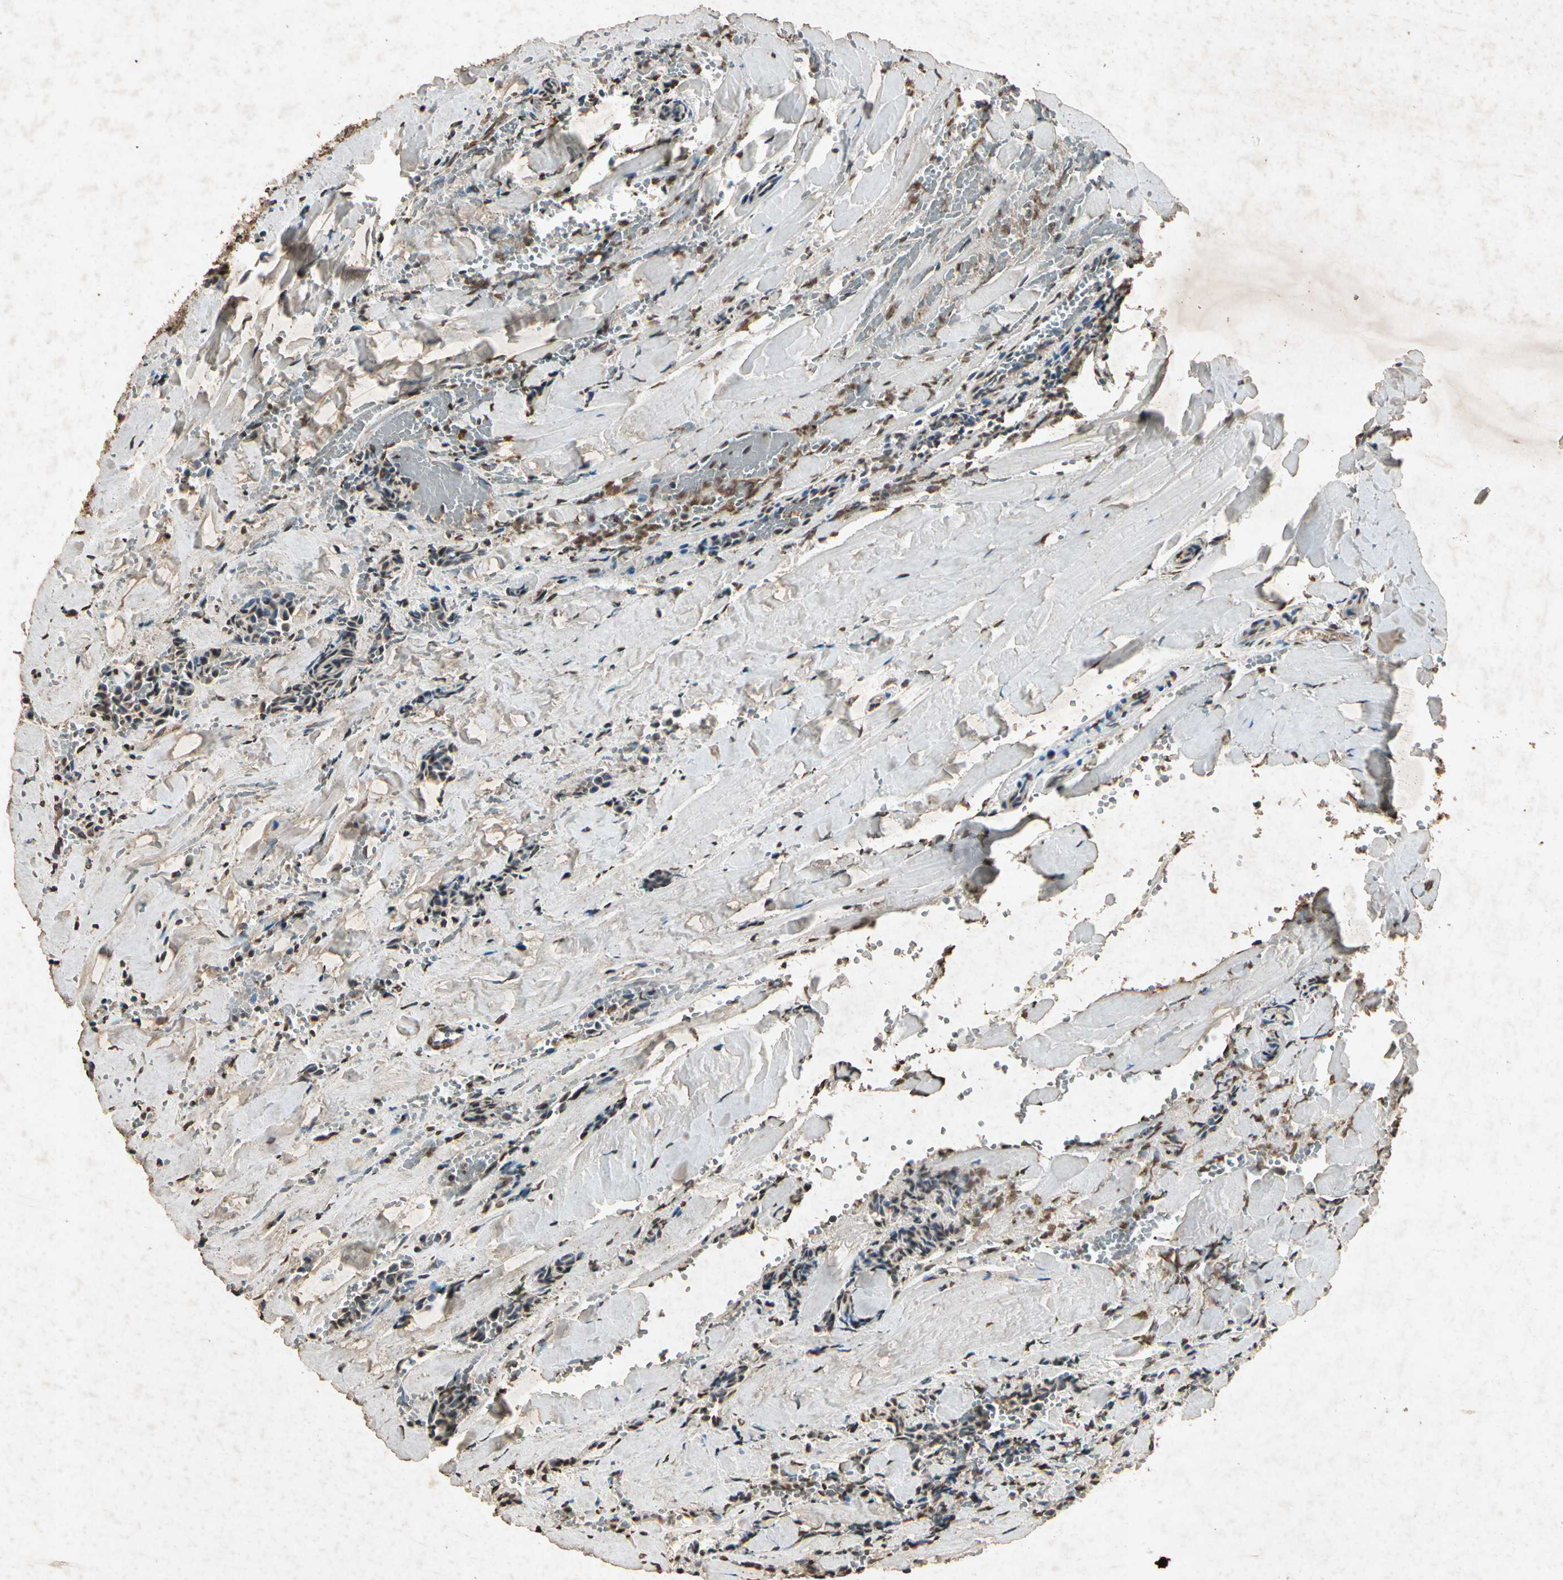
{"staining": {"intensity": "moderate", "quantity": "25%-75%", "location": "cytoplasmic/membranous"}, "tissue": "head and neck cancer", "cell_type": "Tumor cells", "image_type": "cancer", "snomed": [{"axis": "morphology", "description": "Adenocarcinoma, NOS"}, {"axis": "topography", "description": "Salivary gland"}, {"axis": "topography", "description": "Head-Neck"}], "caption": "About 25%-75% of tumor cells in head and neck cancer (adenocarcinoma) demonstrate moderate cytoplasmic/membranous protein positivity as visualized by brown immunohistochemical staining.", "gene": "GC", "patient": {"sex": "female", "age": 59}}